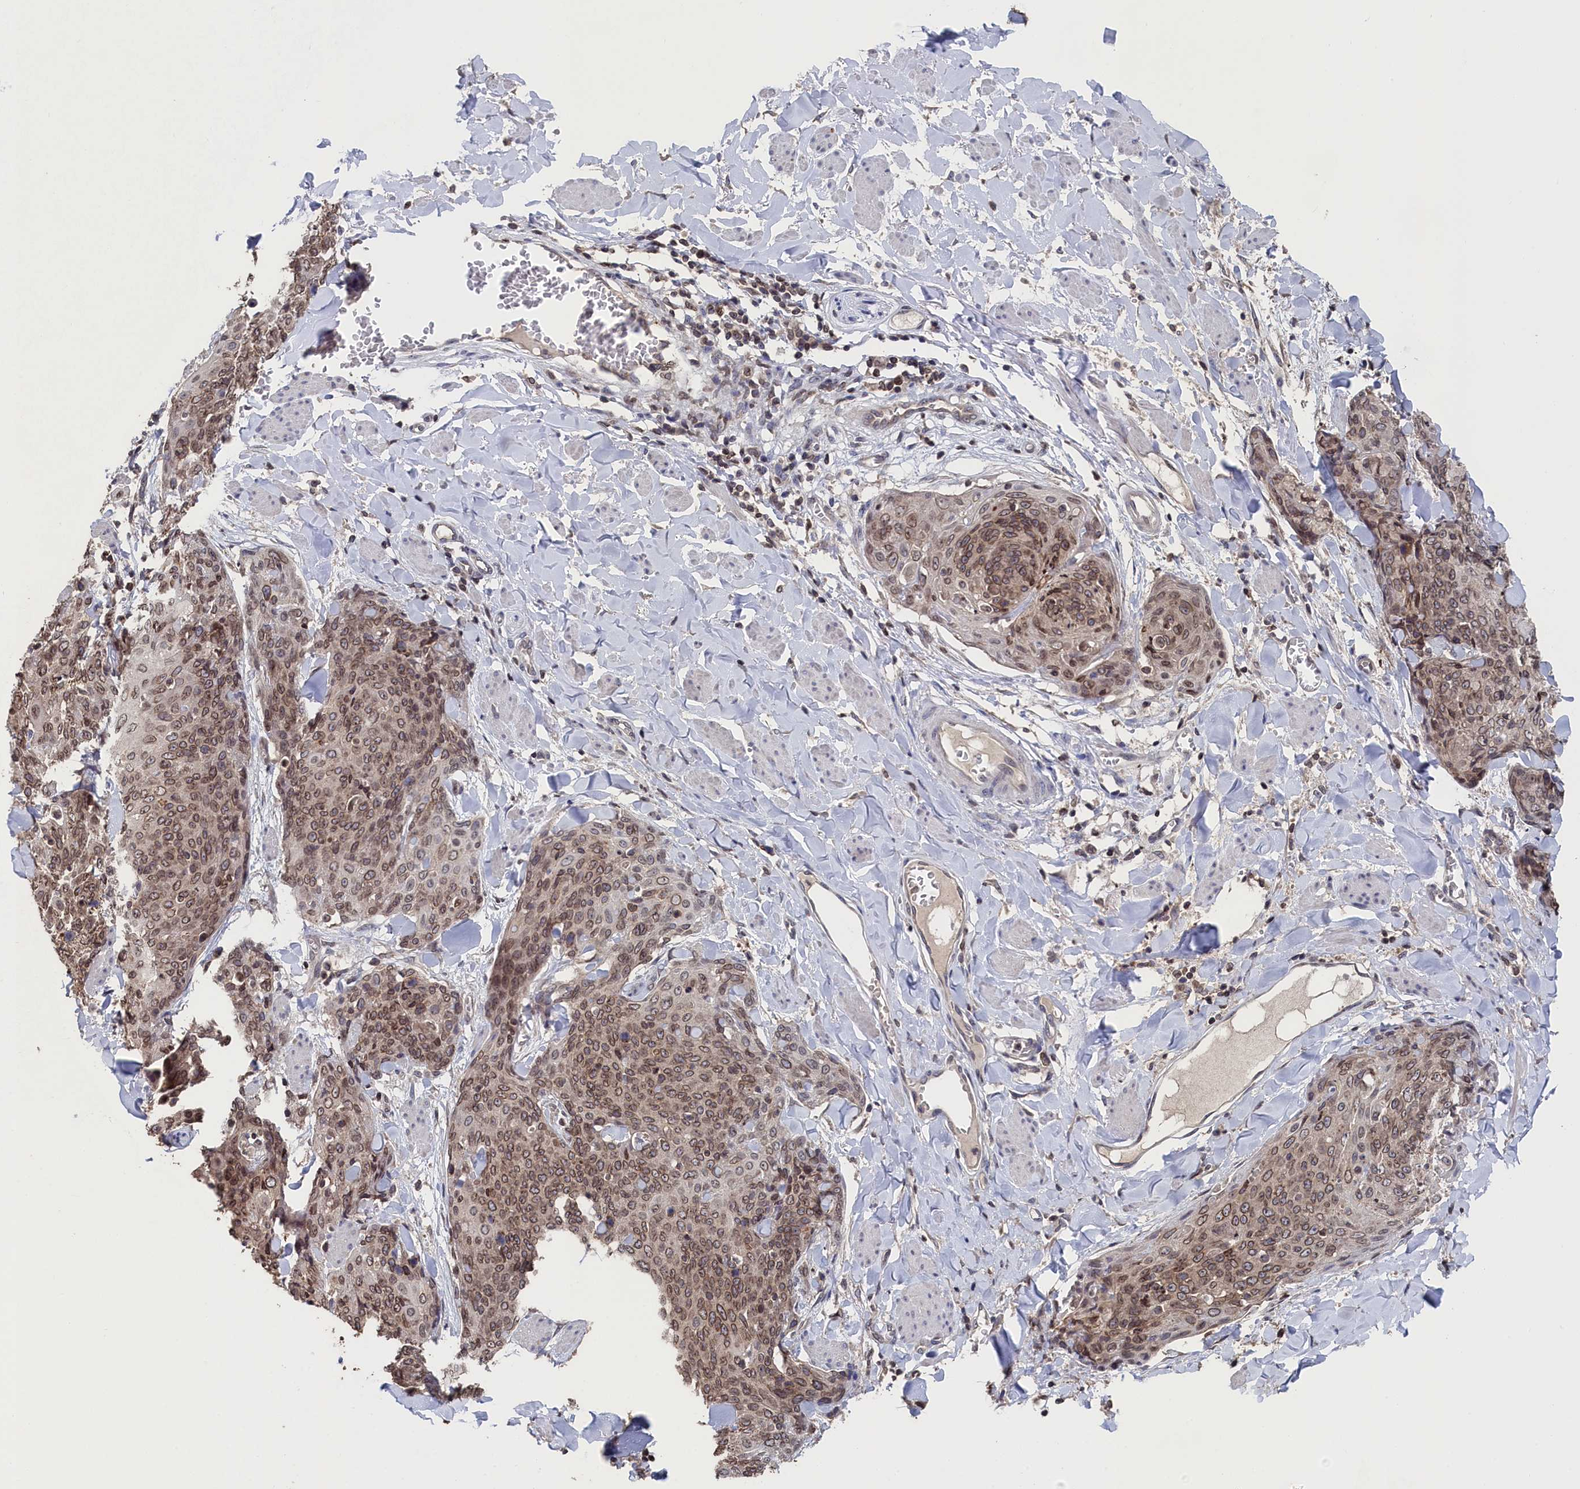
{"staining": {"intensity": "moderate", "quantity": ">75%", "location": "cytoplasmic/membranous,nuclear"}, "tissue": "skin cancer", "cell_type": "Tumor cells", "image_type": "cancer", "snomed": [{"axis": "morphology", "description": "Squamous cell carcinoma, NOS"}, {"axis": "topography", "description": "Skin"}, {"axis": "topography", "description": "Vulva"}], "caption": "Immunohistochemistry (IHC) staining of skin cancer (squamous cell carcinoma), which demonstrates medium levels of moderate cytoplasmic/membranous and nuclear positivity in approximately >75% of tumor cells indicating moderate cytoplasmic/membranous and nuclear protein positivity. The staining was performed using DAB (brown) for protein detection and nuclei were counterstained in hematoxylin (blue).", "gene": "ANKEF1", "patient": {"sex": "female", "age": 85}}